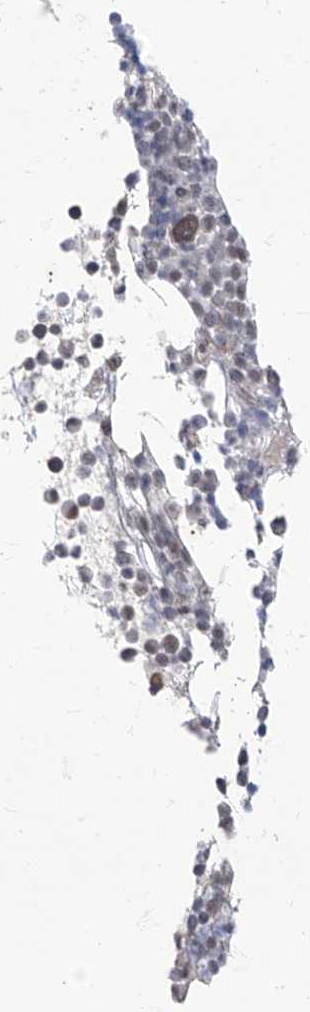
{"staining": {"intensity": "weak", "quantity": "<25%", "location": "nuclear"}, "tissue": "bone marrow", "cell_type": "Hematopoietic cells", "image_type": "normal", "snomed": [{"axis": "morphology", "description": "Normal tissue, NOS"}, {"axis": "topography", "description": "Bone marrow"}], "caption": "The immunohistochemistry (IHC) histopathology image has no significant expression in hematopoietic cells of bone marrow. (Brightfield microscopy of DAB IHC at high magnification).", "gene": "PHF20L1", "patient": {"sex": "female", "age": 57}}